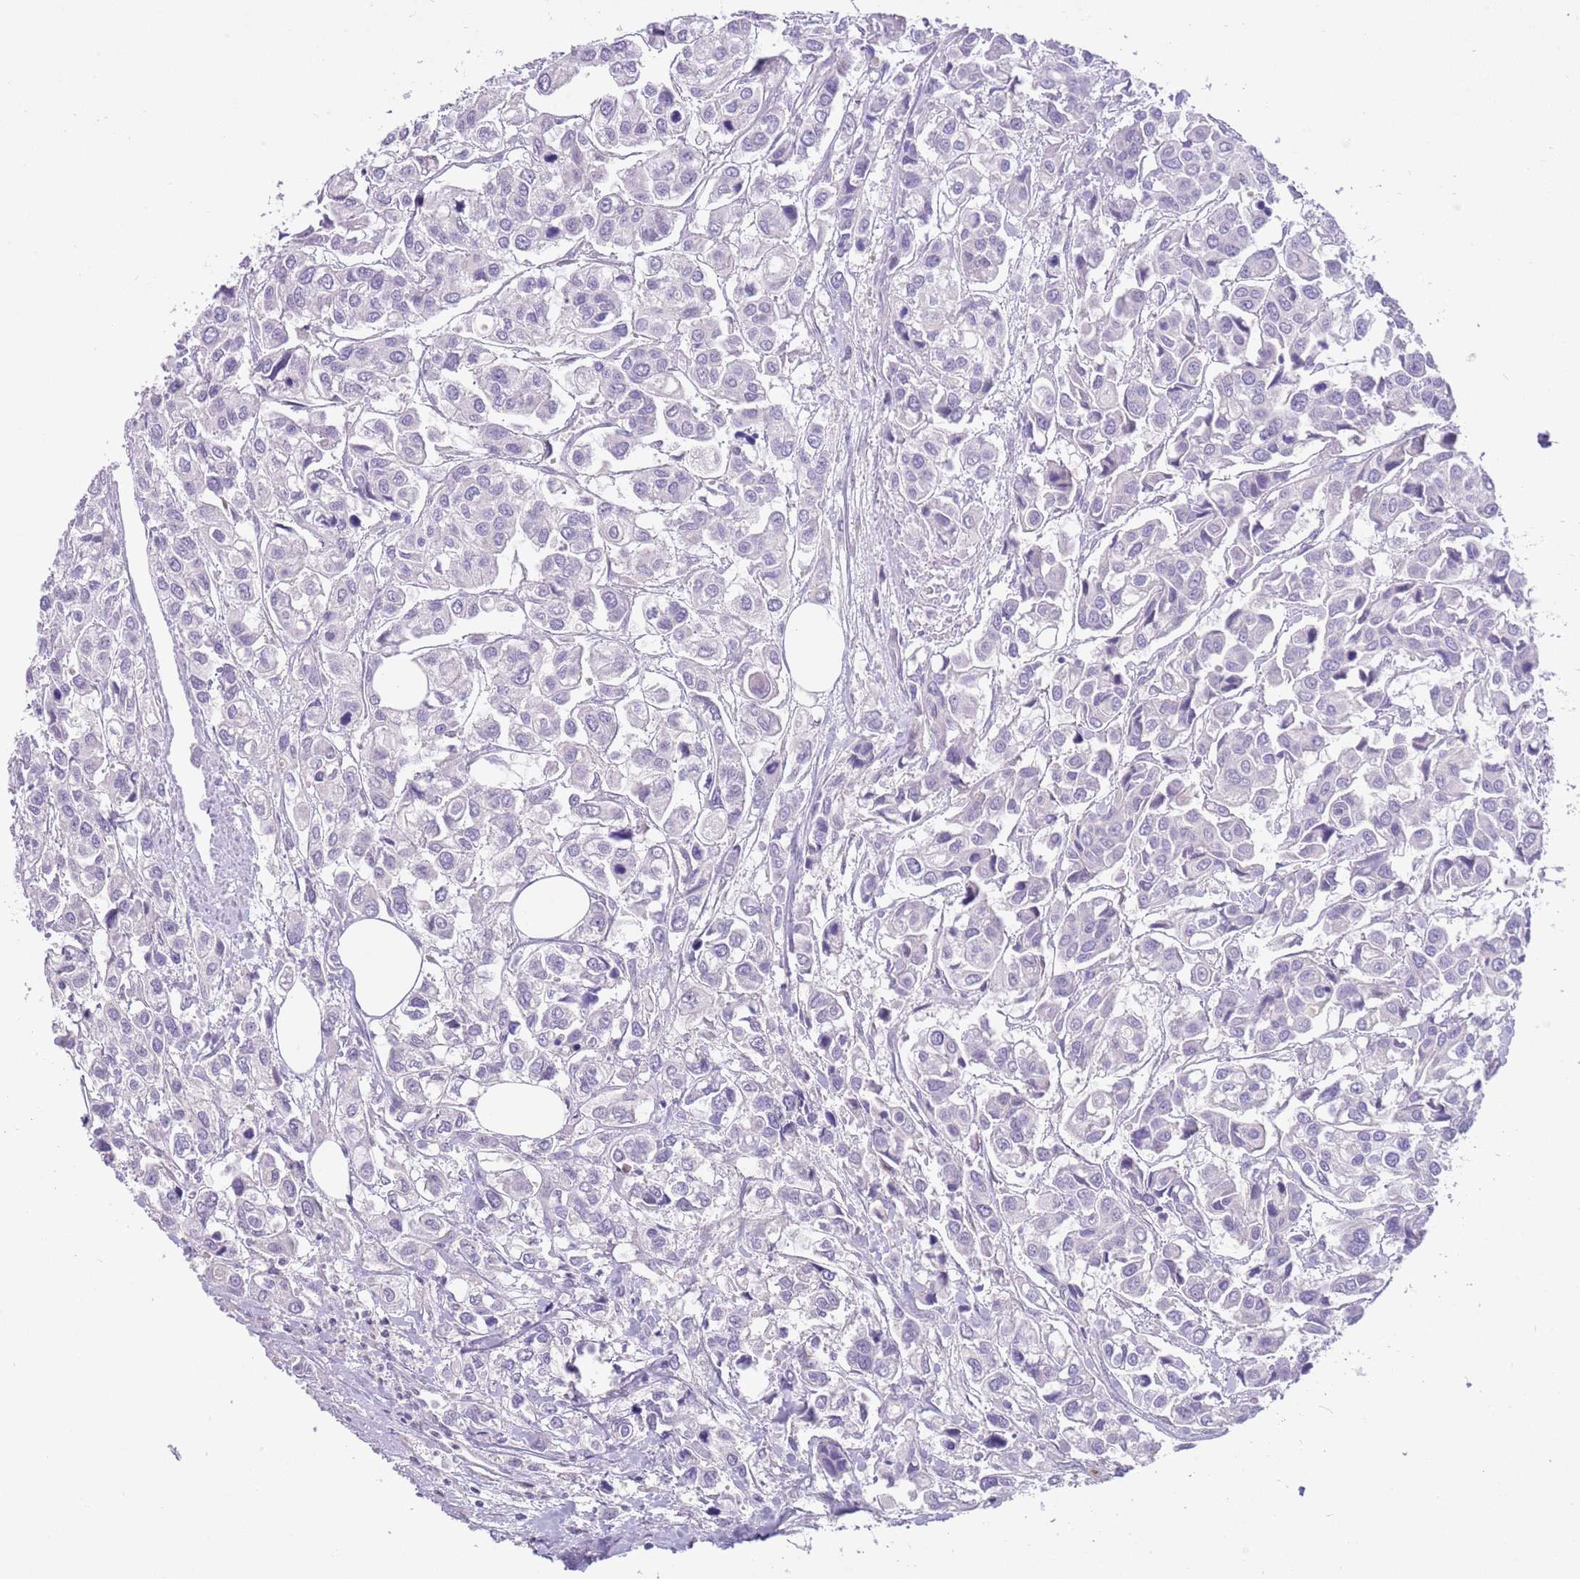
{"staining": {"intensity": "negative", "quantity": "none", "location": "none"}, "tissue": "urothelial cancer", "cell_type": "Tumor cells", "image_type": "cancer", "snomed": [{"axis": "morphology", "description": "Urothelial carcinoma, High grade"}, {"axis": "topography", "description": "Urinary bladder"}], "caption": "Tumor cells show no significant expression in urothelial cancer. (Immunohistochemistry (ihc), brightfield microscopy, high magnification).", "gene": "CFAP73", "patient": {"sex": "male", "age": 67}}